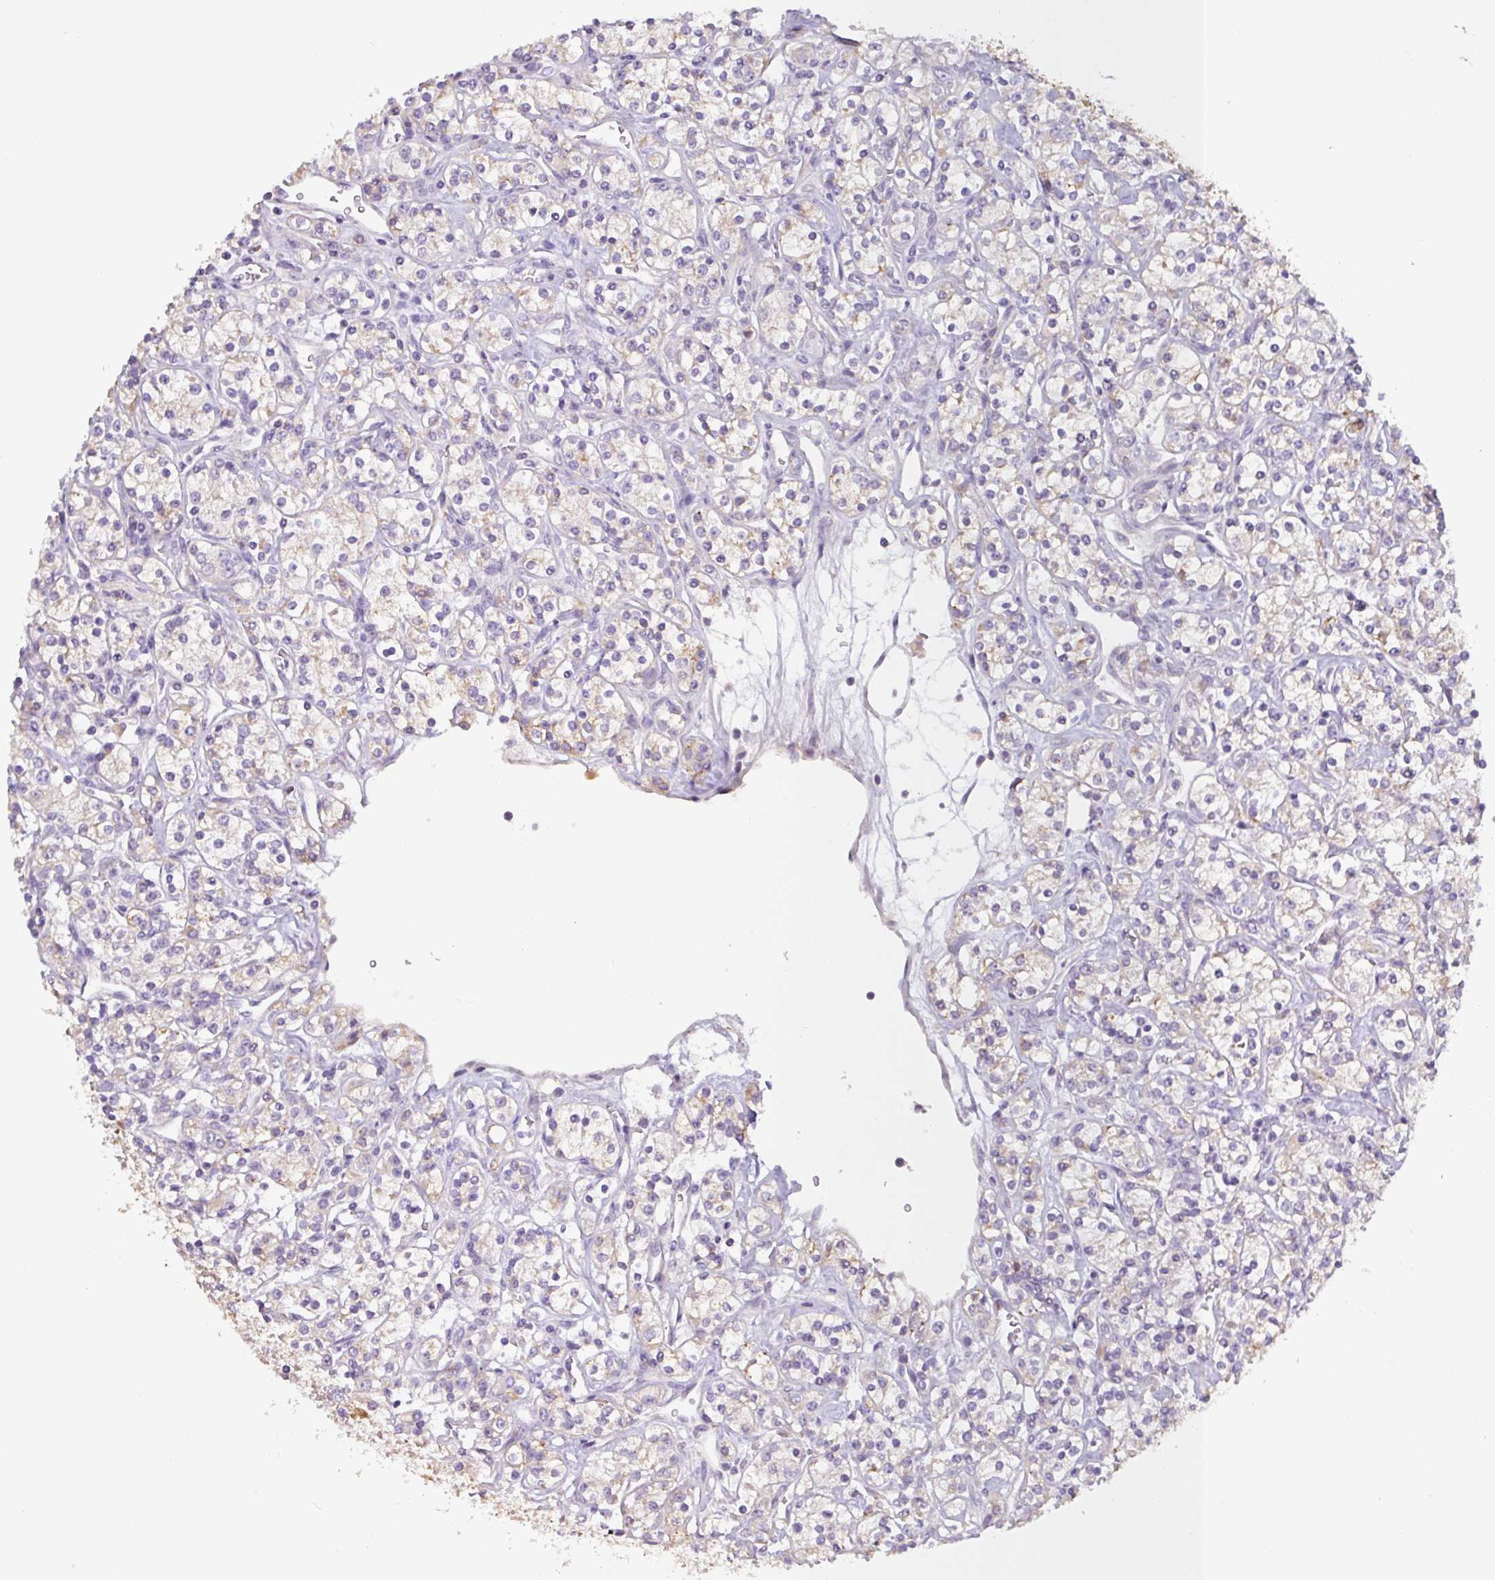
{"staining": {"intensity": "weak", "quantity": "<25%", "location": "cytoplasmic/membranous"}, "tissue": "renal cancer", "cell_type": "Tumor cells", "image_type": "cancer", "snomed": [{"axis": "morphology", "description": "Adenocarcinoma, NOS"}, {"axis": "topography", "description": "Kidney"}], "caption": "Tumor cells show no significant staining in renal cancer. Brightfield microscopy of immunohistochemistry (IHC) stained with DAB (3,3'-diaminobenzidine) (brown) and hematoxylin (blue), captured at high magnification.", "gene": "SFTPB", "patient": {"sex": "male", "age": 77}}